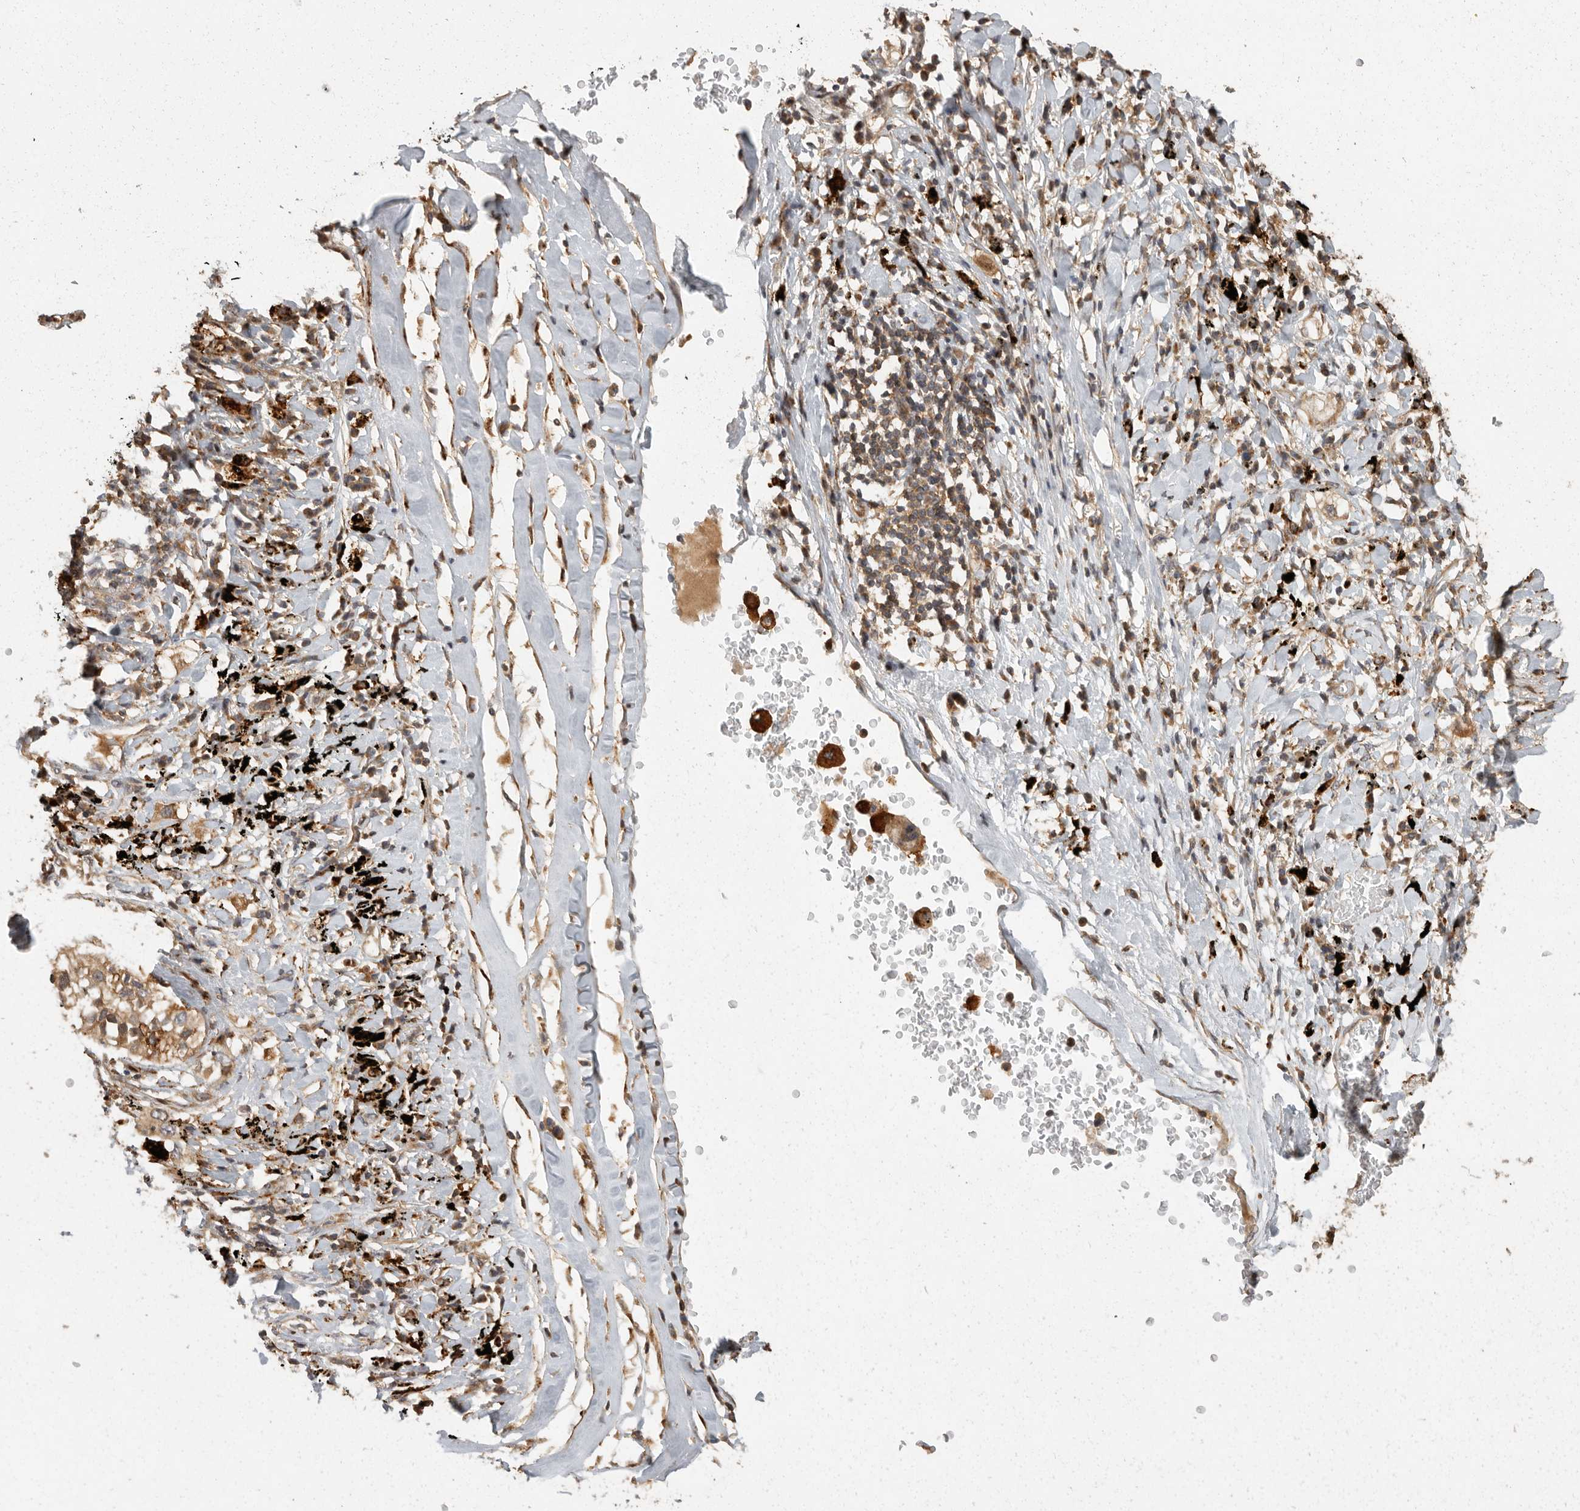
{"staining": {"intensity": "weak", "quantity": ">75%", "location": "cytoplasmic/membranous"}, "tissue": "lung cancer", "cell_type": "Tumor cells", "image_type": "cancer", "snomed": [{"axis": "morphology", "description": "Adenocarcinoma, NOS"}, {"axis": "topography", "description": "Lung"}], "caption": "Tumor cells demonstrate low levels of weak cytoplasmic/membranous positivity in approximately >75% of cells in lung adenocarcinoma.", "gene": "SWT1", "patient": {"sex": "male", "age": 63}}